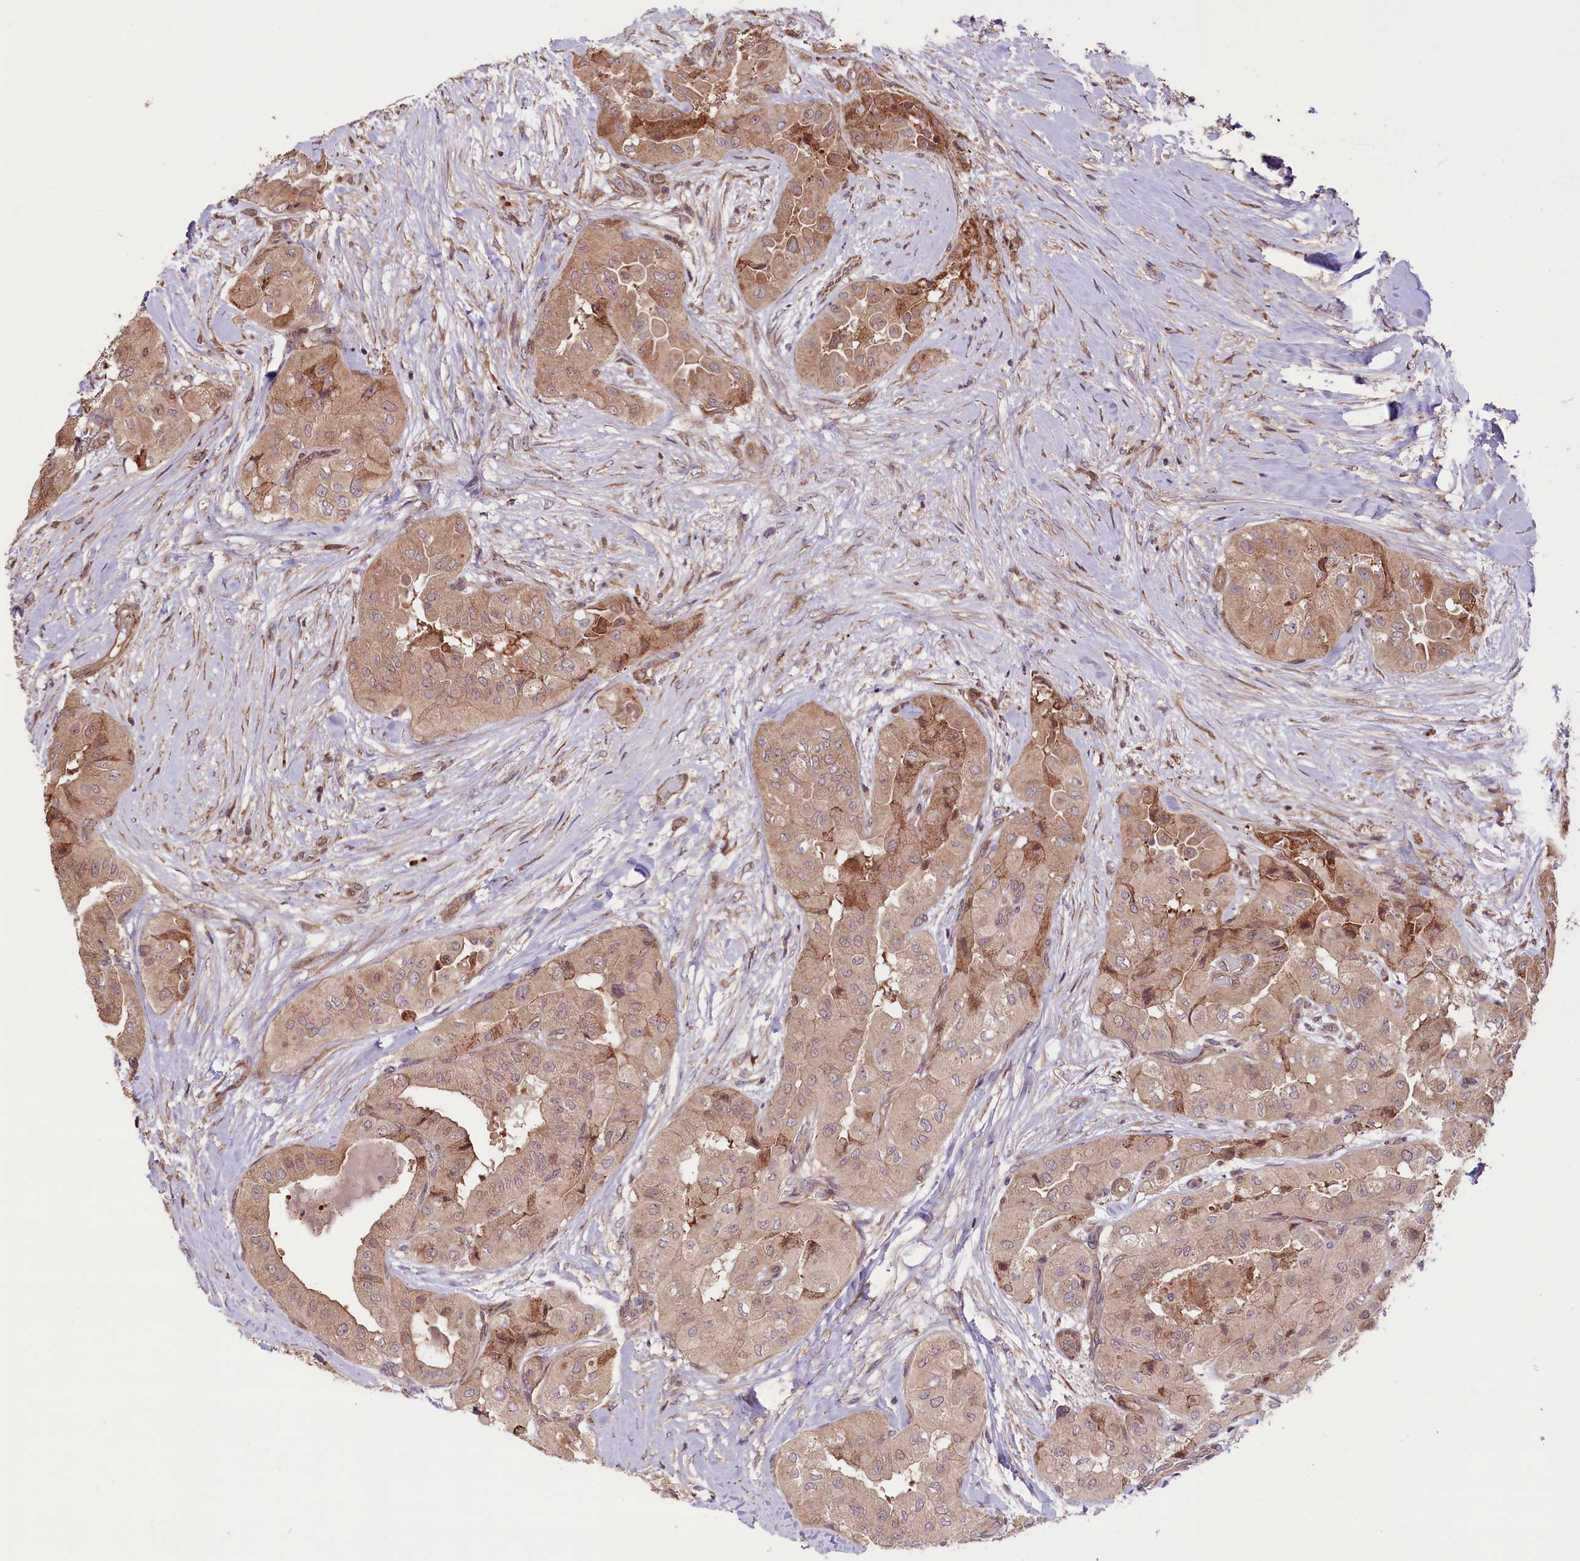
{"staining": {"intensity": "weak", "quantity": ">75%", "location": "cytoplasmic/membranous,nuclear"}, "tissue": "thyroid cancer", "cell_type": "Tumor cells", "image_type": "cancer", "snomed": [{"axis": "morphology", "description": "Normal tissue, NOS"}, {"axis": "morphology", "description": "Papillary adenocarcinoma, NOS"}, {"axis": "topography", "description": "Thyroid gland"}], "caption": "Immunohistochemistry (IHC) of thyroid cancer exhibits low levels of weak cytoplasmic/membranous and nuclear staining in approximately >75% of tumor cells.", "gene": "HDAC5", "patient": {"sex": "female", "age": 59}}